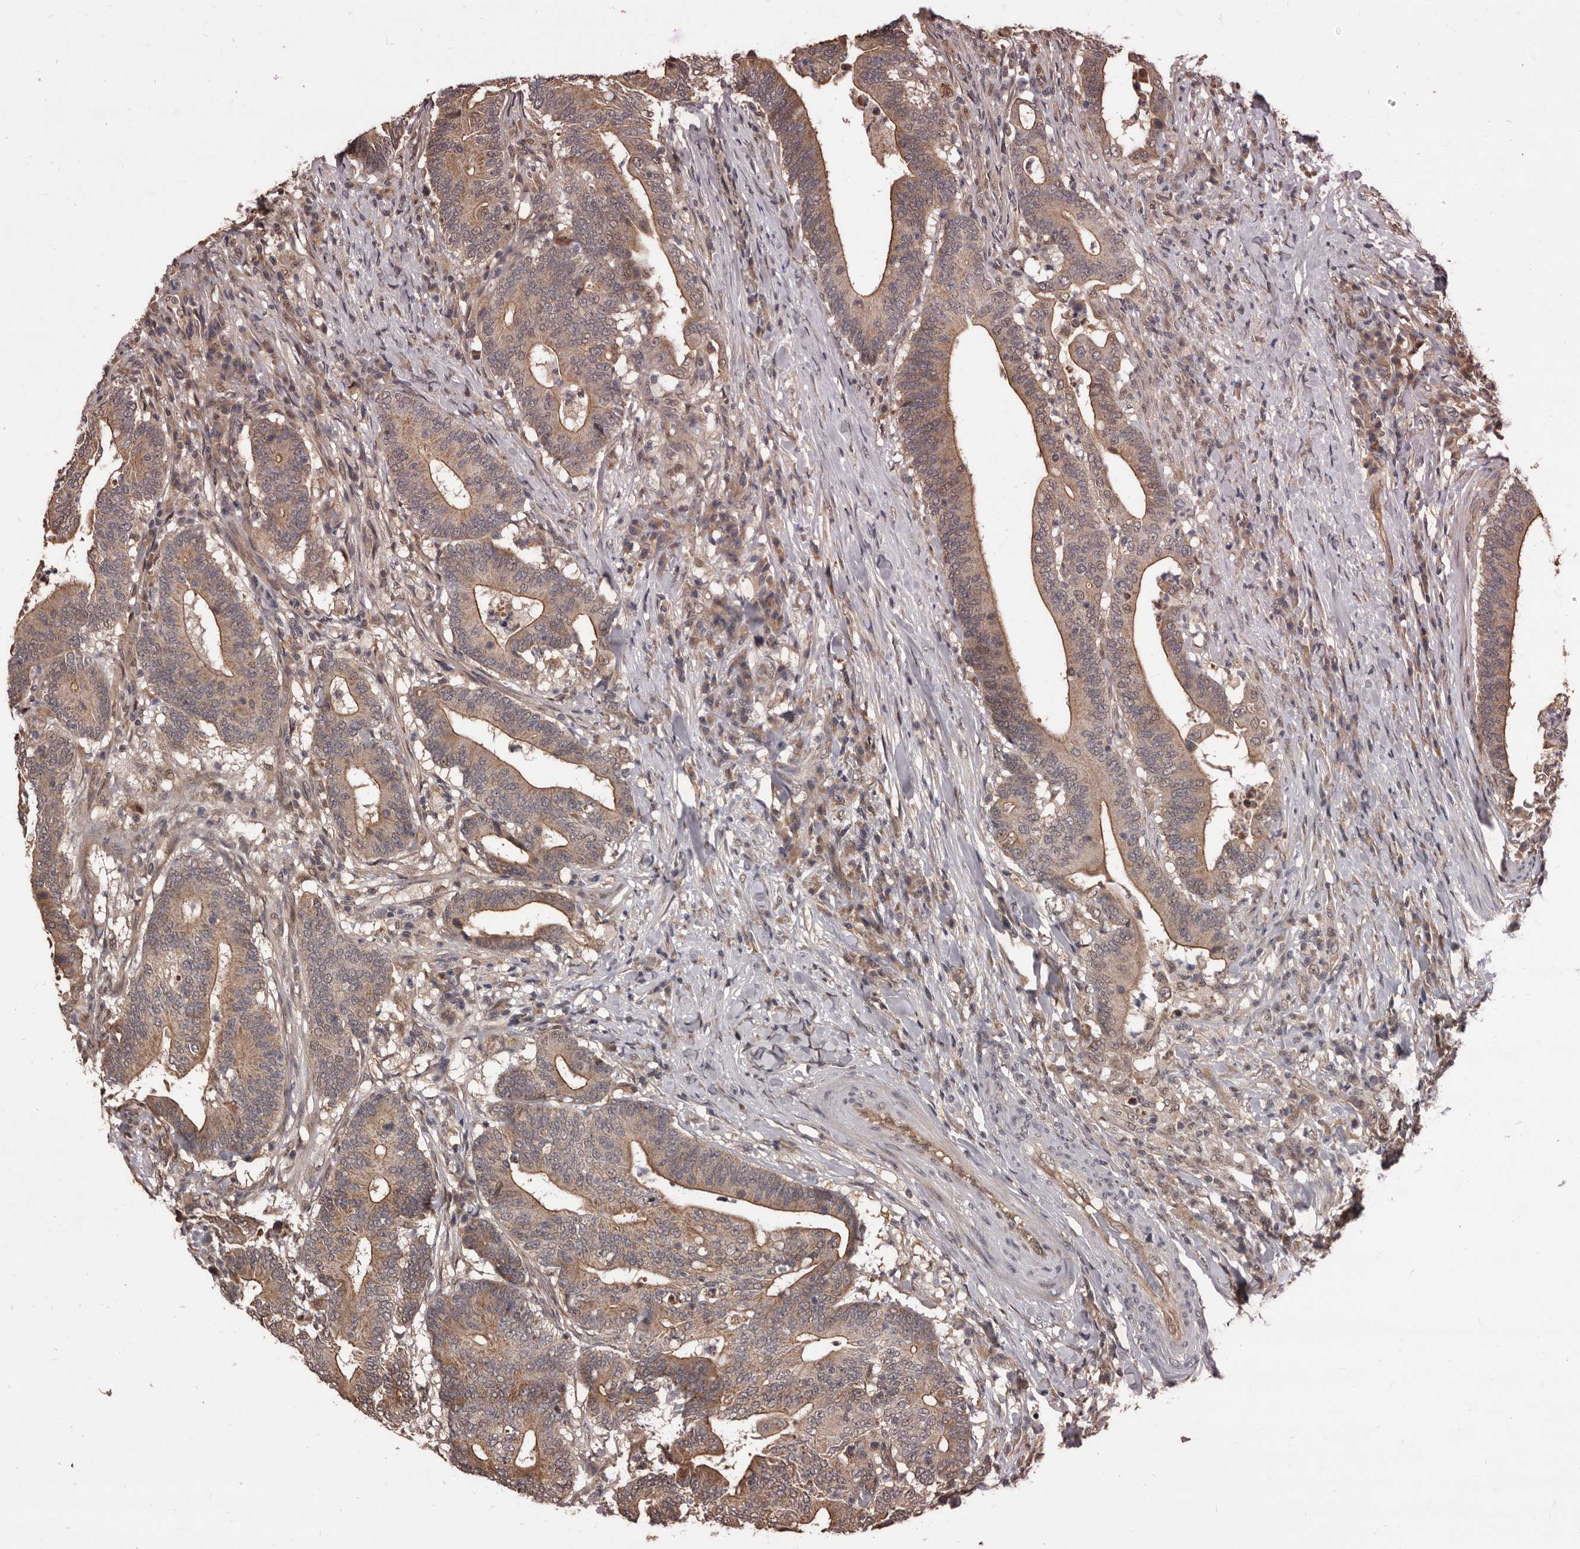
{"staining": {"intensity": "weak", "quantity": ">75%", "location": "cytoplasmic/membranous"}, "tissue": "colorectal cancer", "cell_type": "Tumor cells", "image_type": "cancer", "snomed": [{"axis": "morphology", "description": "Adenocarcinoma, NOS"}, {"axis": "topography", "description": "Colon"}], "caption": "Colorectal cancer was stained to show a protein in brown. There is low levels of weak cytoplasmic/membranous expression in approximately >75% of tumor cells. (DAB IHC with brightfield microscopy, high magnification).", "gene": "AHR", "patient": {"sex": "female", "age": 66}}